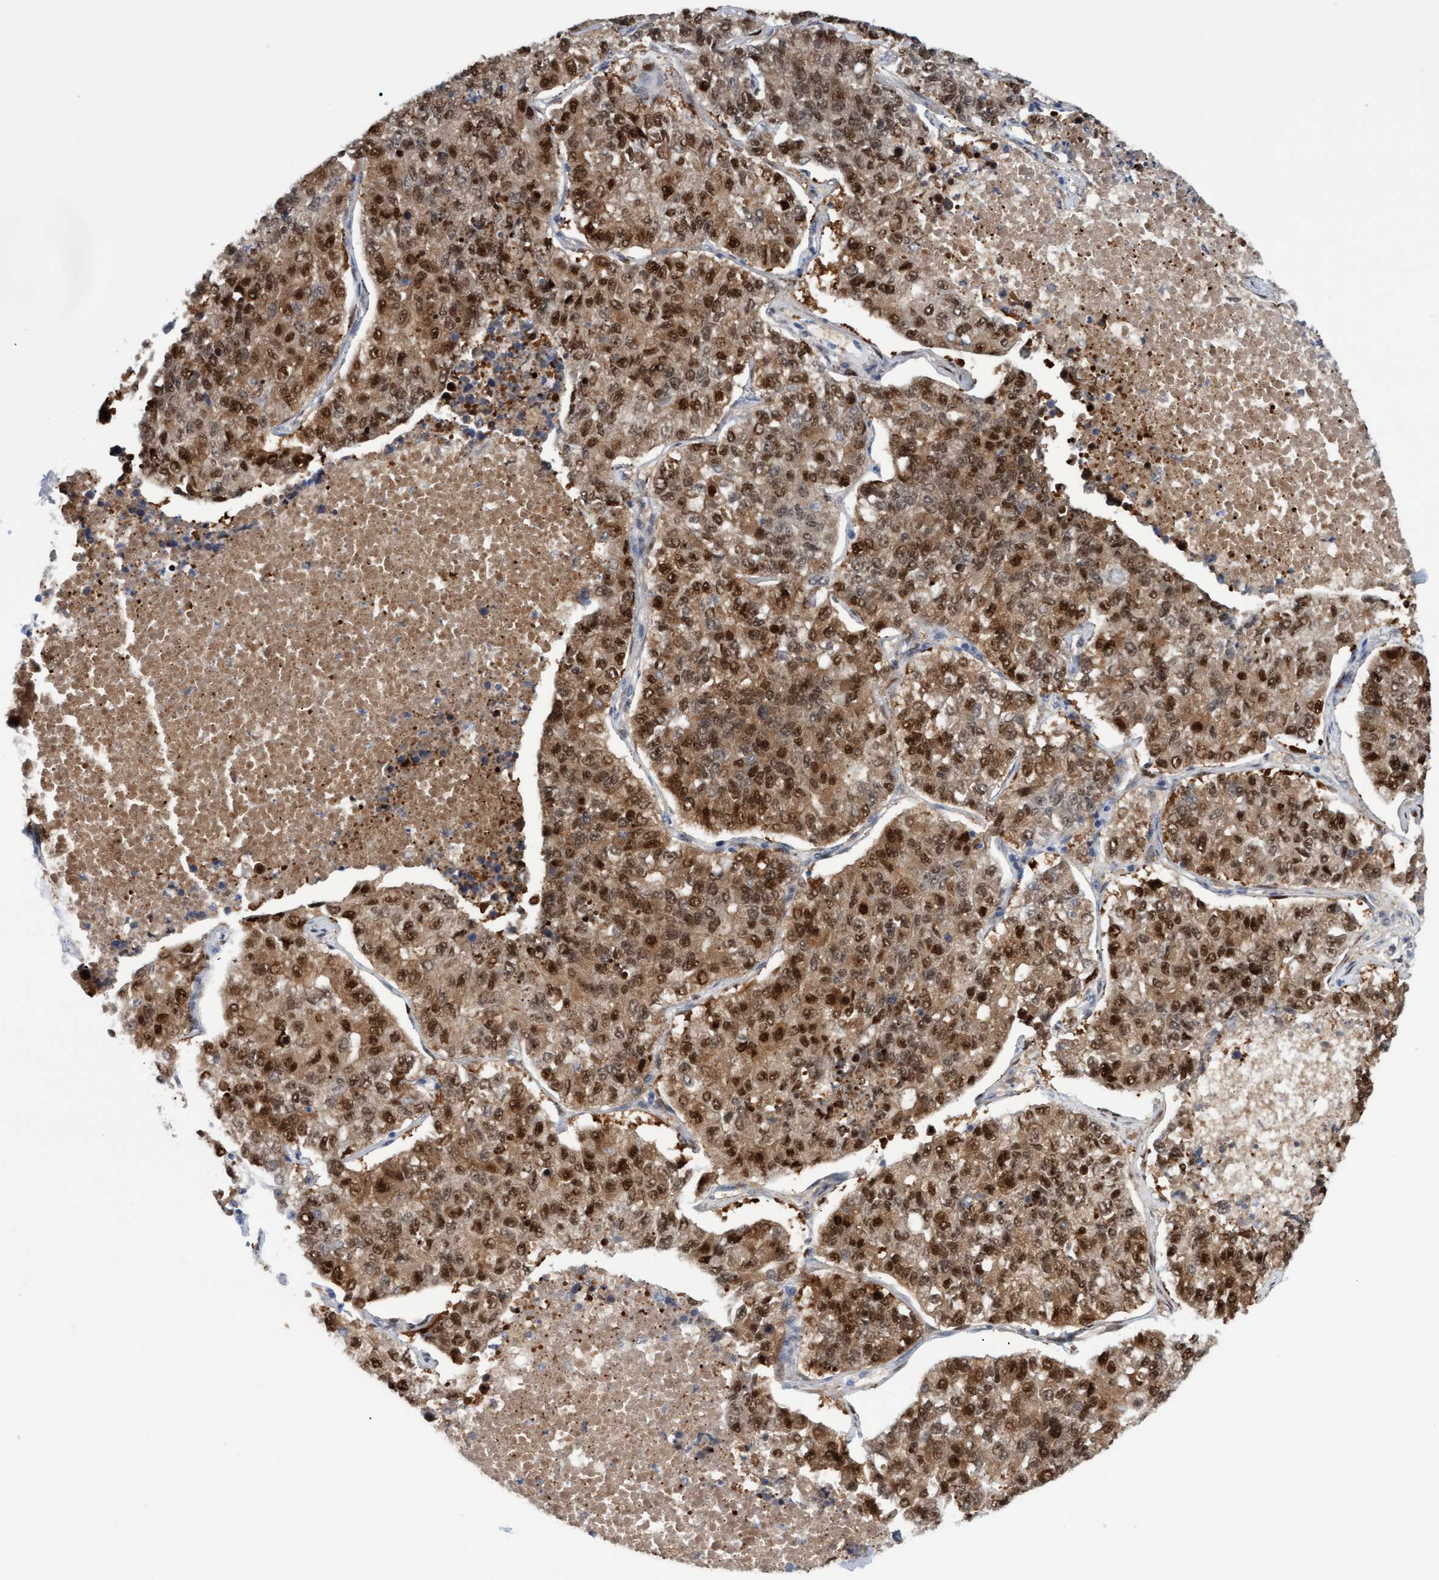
{"staining": {"intensity": "strong", "quantity": ">75%", "location": "cytoplasmic/membranous,nuclear"}, "tissue": "lung cancer", "cell_type": "Tumor cells", "image_type": "cancer", "snomed": [{"axis": "morphology", "description": "Adenocarcinoma, NOS"}, {"axis": "topography", "description": "Lung"}], "caption": "This photomicrograph displays IHC staining of human lung adenocarcinoma, with high strong cytoplasmic/membranous and nuclear positivity in approximately >75% of tumor cells.", "gene": "PINX1", "patient": {"sex": "male", "age": 49}}